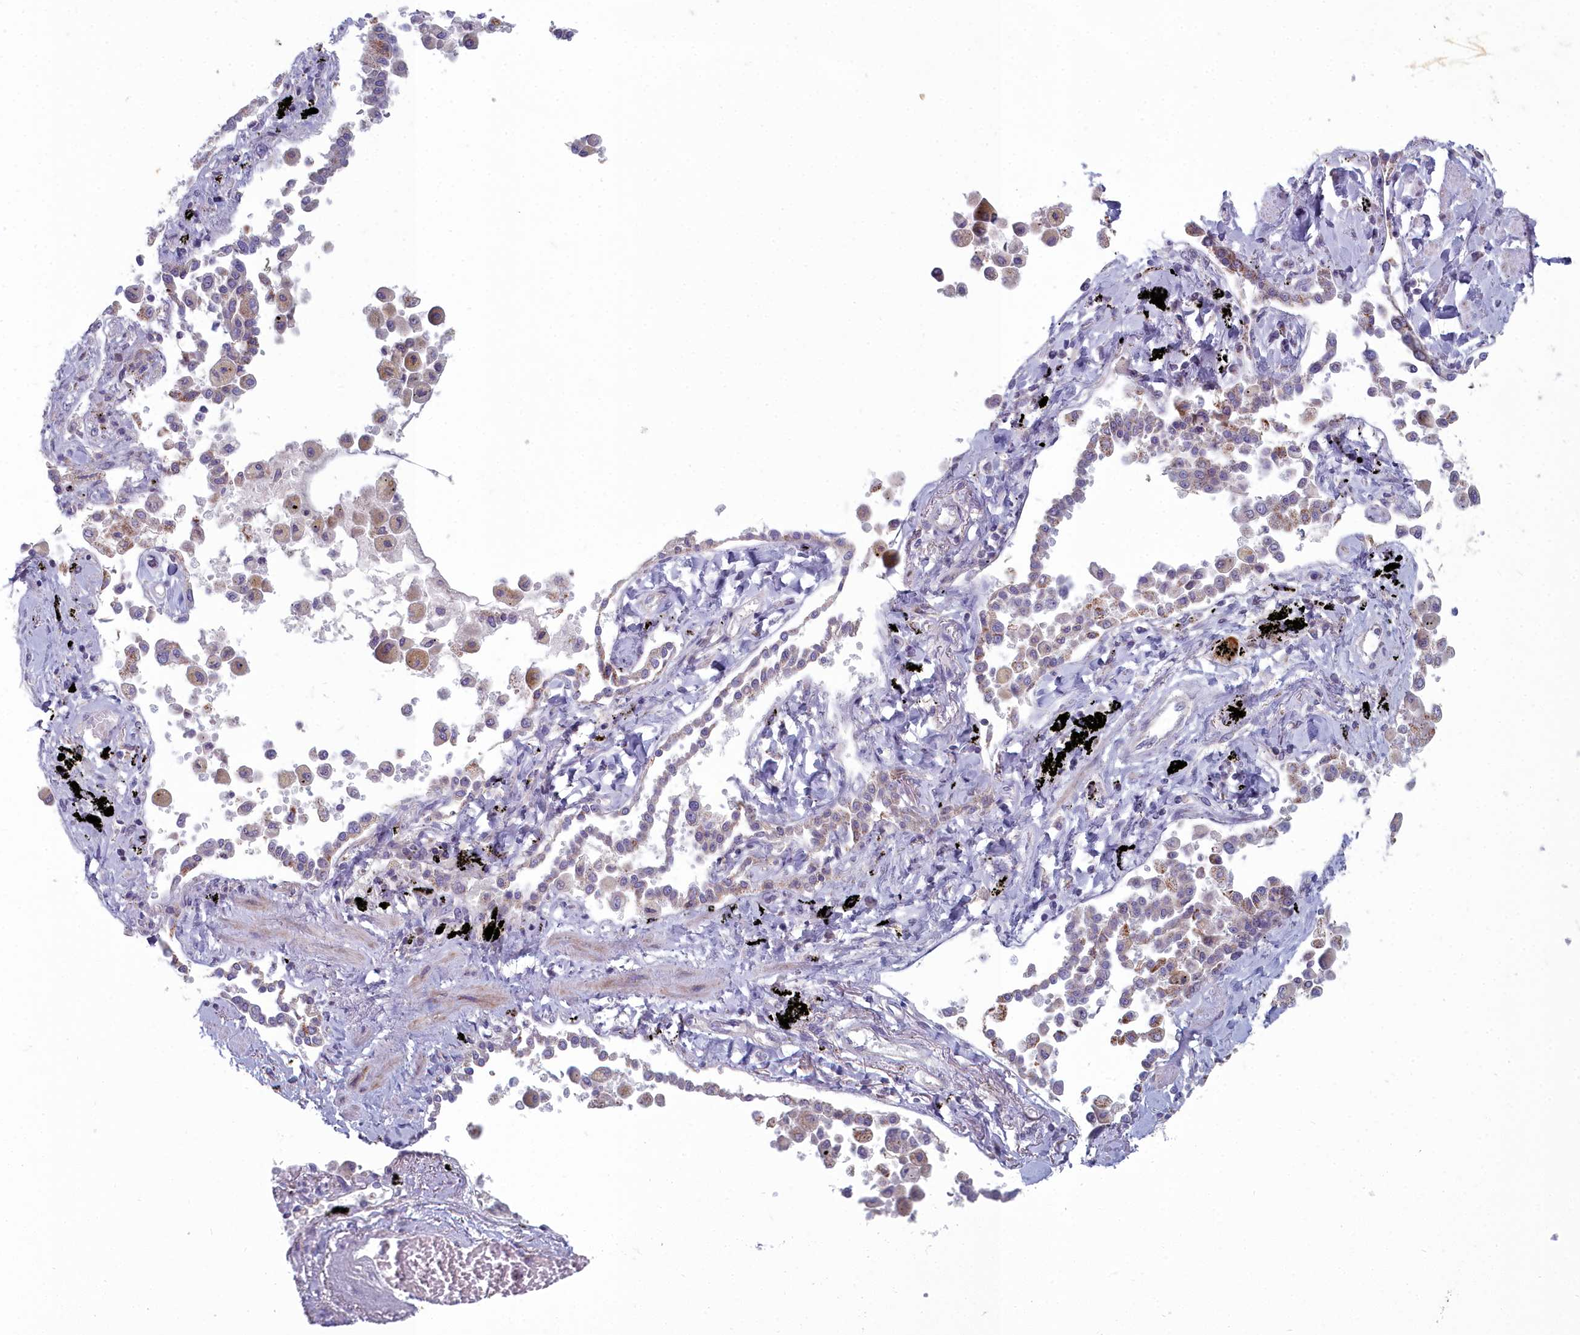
{"staining": {"intensity": "negative", "quantity": "none", "location": "none"}, "tissue": "lung cancer", "cell_type": "Tumor cells", "image_type": "cancer", "snomed": [{"axis": "morphology", "description": "Adenocarcinoma, NOS"}, {"axis": "topography", "description": "Lung"}], "caption": "This is a micrograph of immunohistochemistry staining of lung adenocarcinoma, which shows no positivity in tumor cells.", "gene": "INSYN2A", "patient": {"sex": "male", "age": 67}}